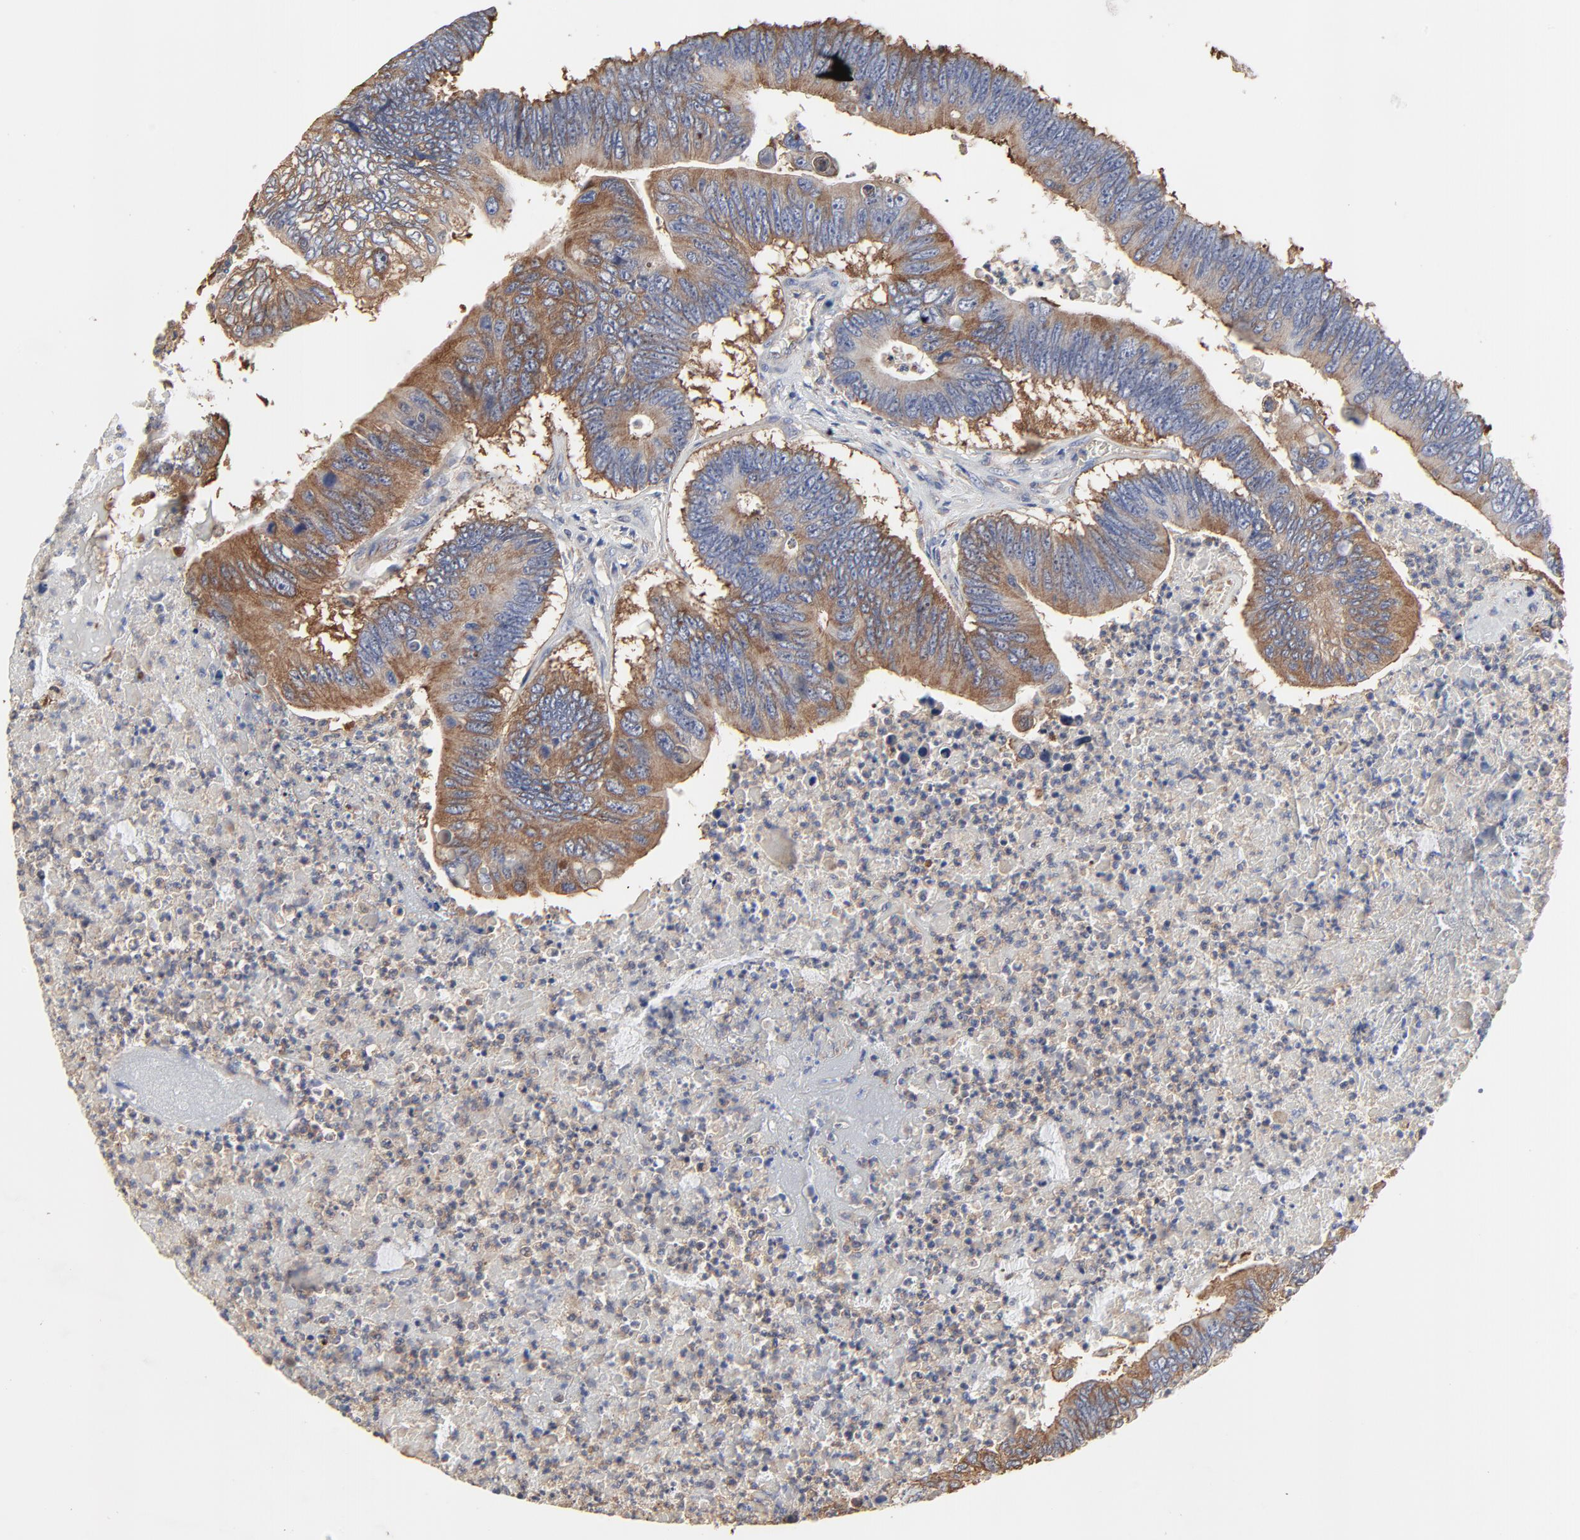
{"staining": {"intensity": "moderate", "quantity": ">75%", "location": "cytoplasmic/membranous"}, "tissue": "colorectal cancer", "cell_type": "Tumor cells", "image_type": "cancer", "snomed": [{"axis": "morphology", "description": "Adenocarcinoma, NOS"}, {"axis": "topography", "description": "Colon"}], "caption": "High-magnification brightfield microscopy of colorectal adenocarcinoma stained with DAB (brown) and counterstained with hematoxylin (blue). tumor cells exhibit moderate cytoplasmic/membranous expression is appreciated in about>75% of cells.", "gene": "NXF3", "patient": {"sex": "male", "age": 65}}